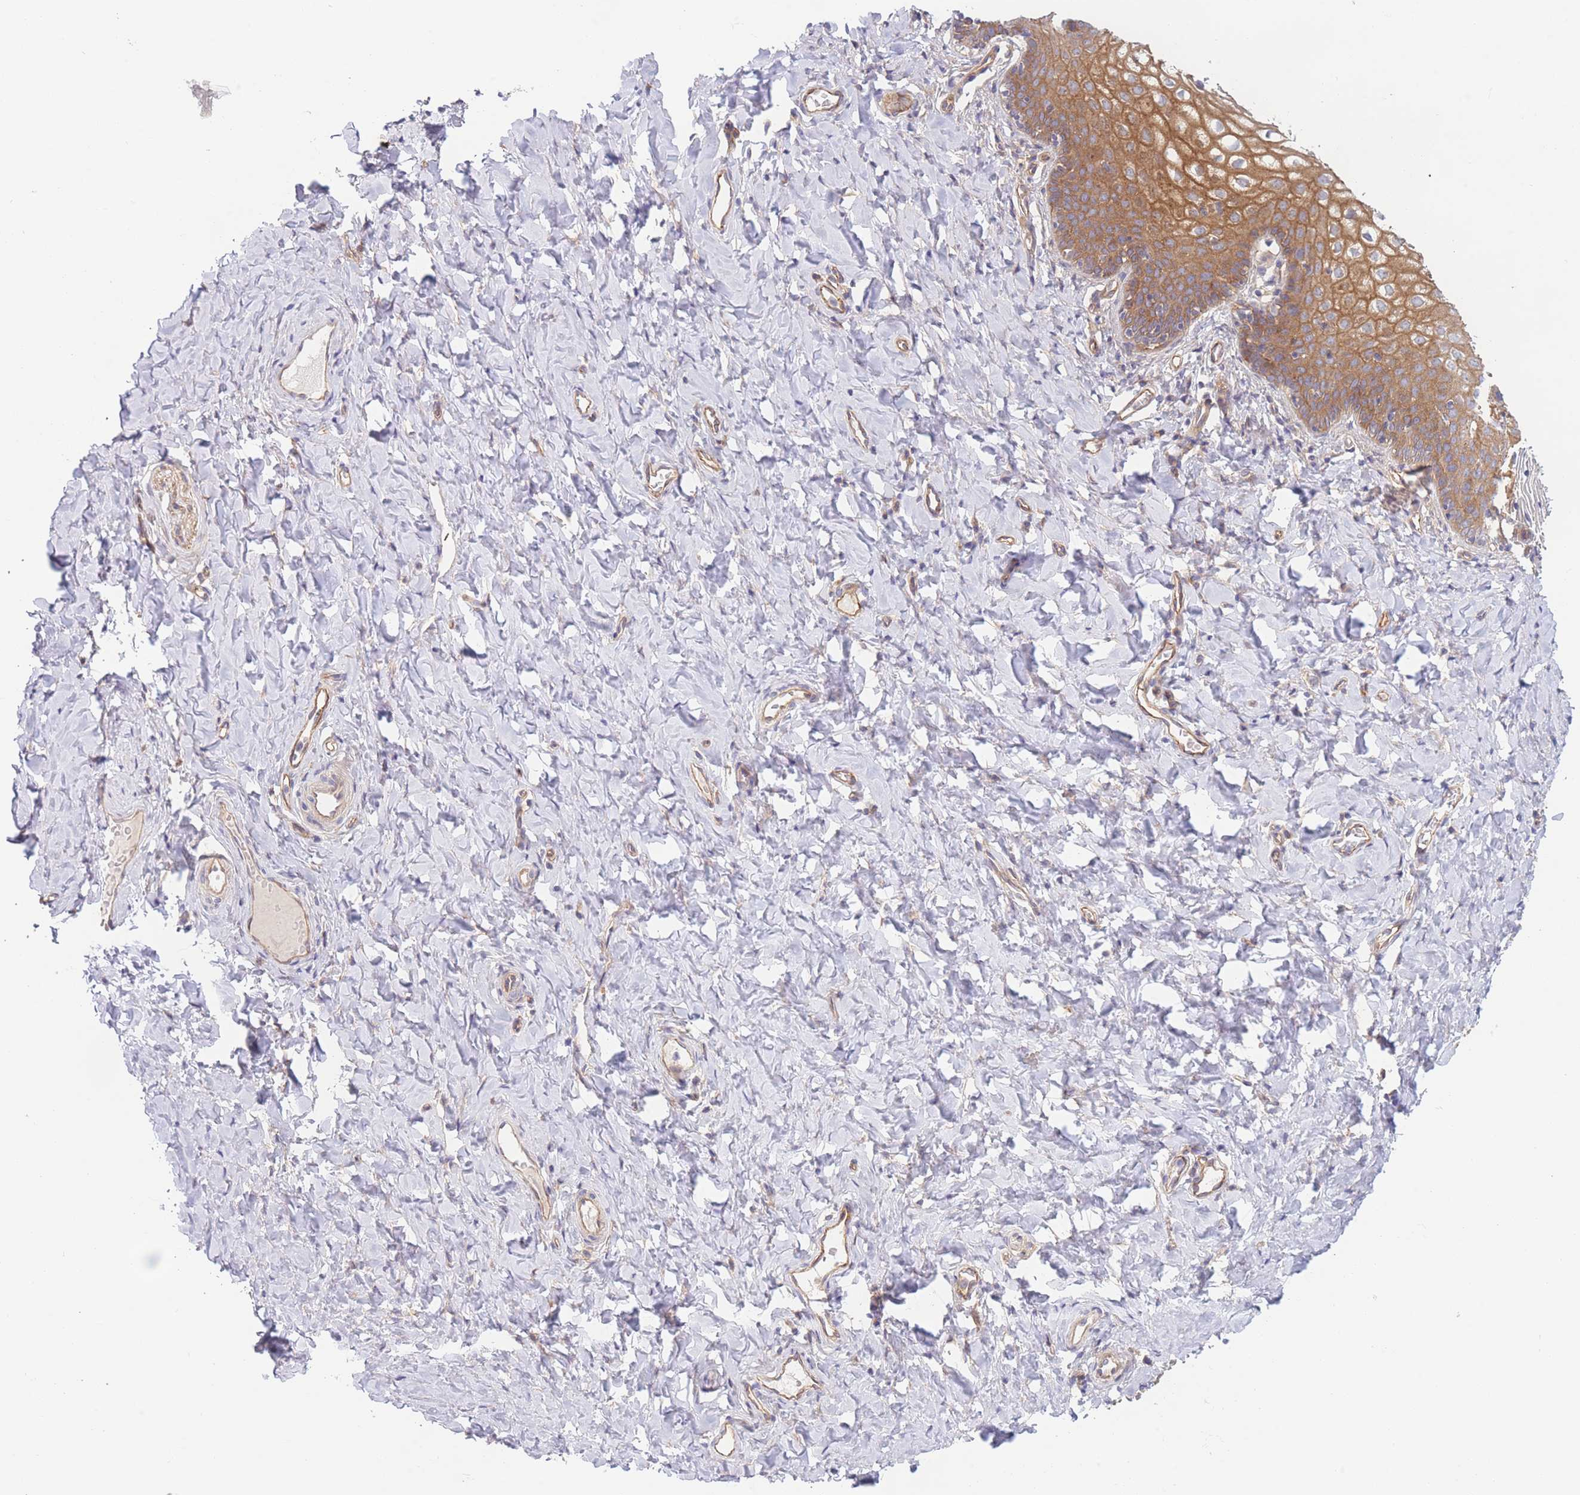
{"staining": {"intensity": "moderate", "quantity": ">75%", "location": "cytoplasmic/membranous"}, "tissue": "vagina", "cell_type": "Squamous epithelial cells", "image_type": "normal", "snomed": [{"axis": "morphology", "description": "Normal tissue, NOS"}, {"axis": "topography", "description": "Vagina"}], "caption": "DAB (3,3'-diaminobenzidine) immunohistochemical staining of normal vagina displays moderate cytoplasmic/membranous protein staining in approximately >75% of squamous epithelial cells.", "gene": "WDR93", "patient": {"sex": "female", "age": 60}}